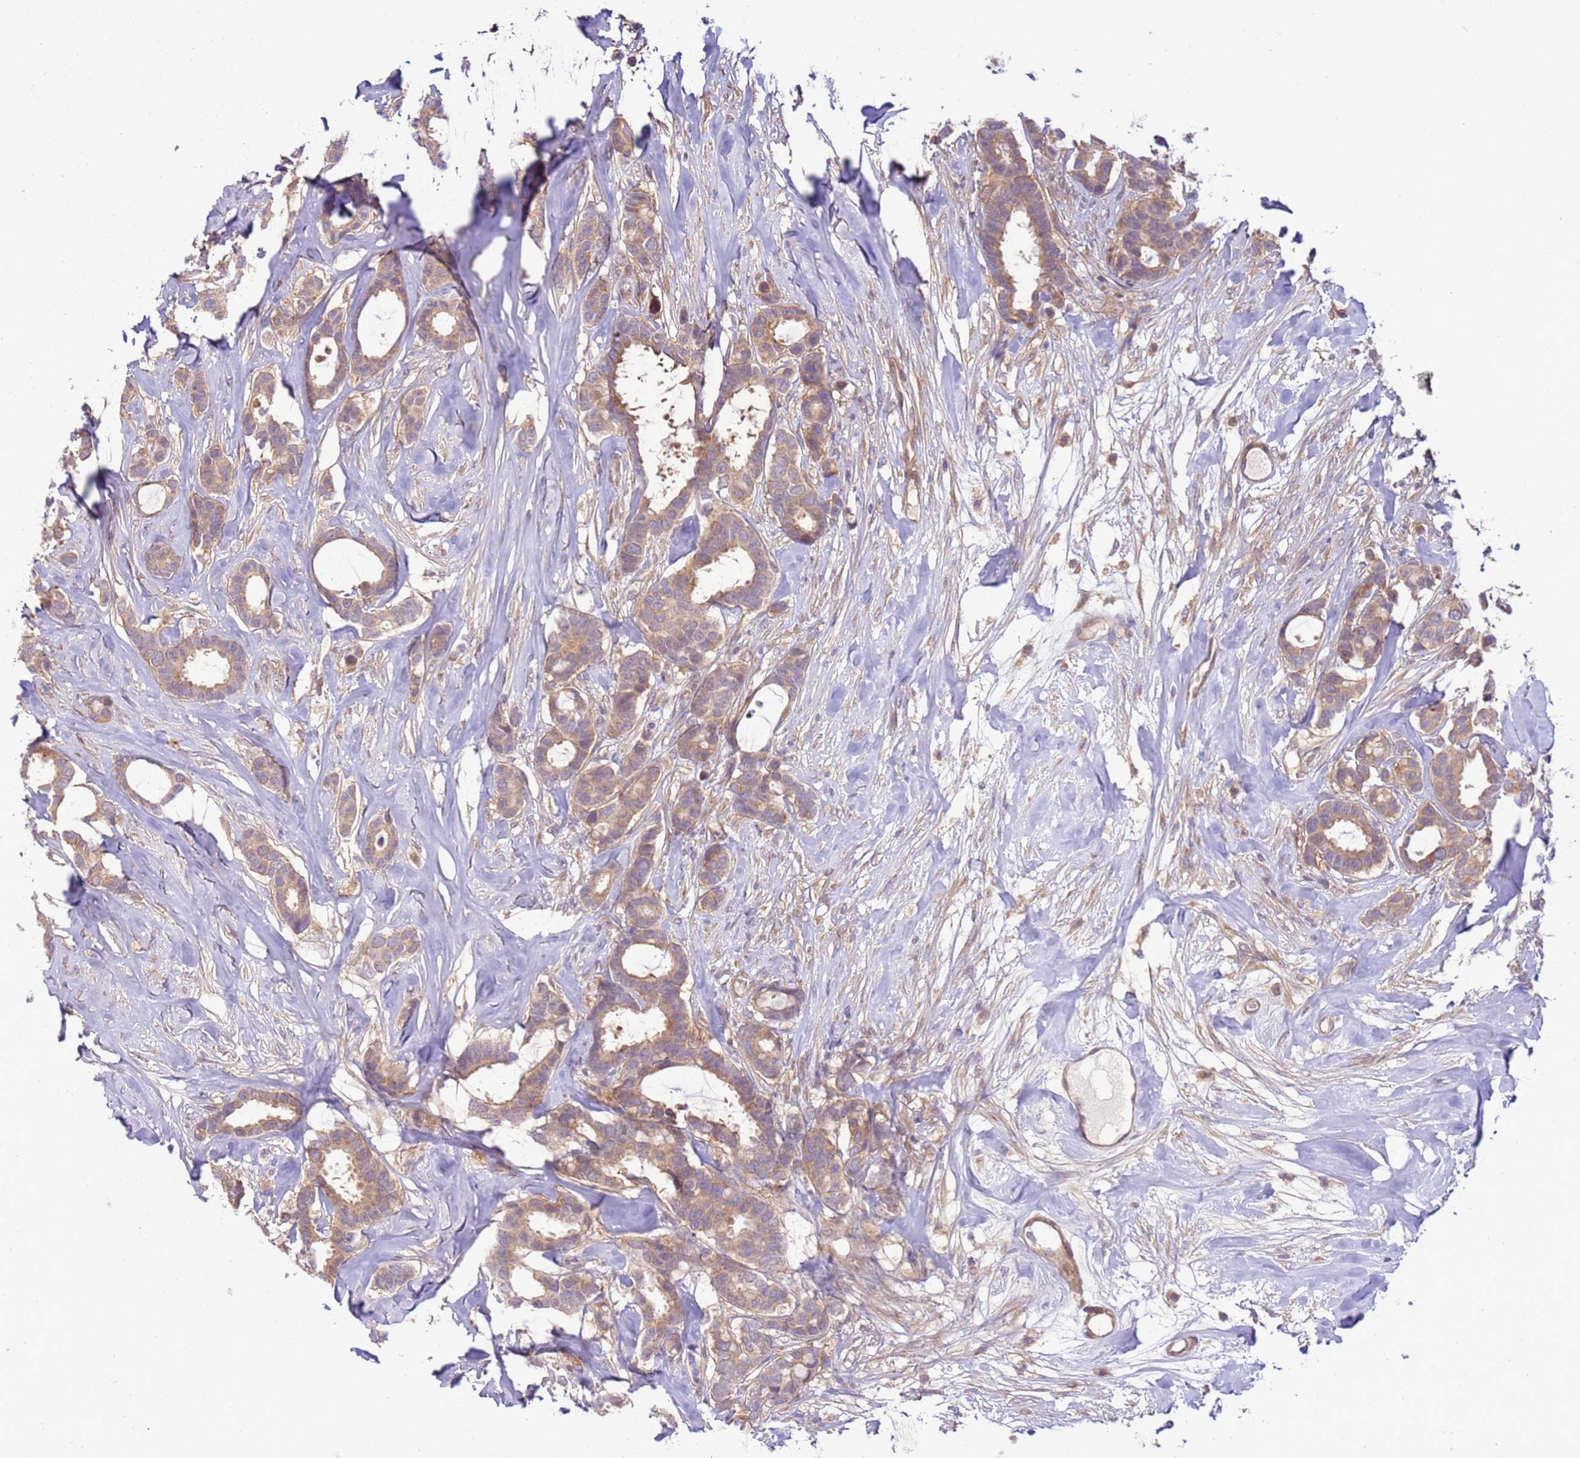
{"staining": {"intensity": "weak", "quantity": "25%-75%", "location": "cytoplasmic/membranous"}, "tissue": "breast cancer", "cell_type": "Tumor cells", "image_type": "cancer", "snomed": [{"axis": "morphology", "description": "Duct carcinoma"}, {"axis": "topography", "description": "Breast"}], "caption": "Breast cancer stained with DAB IHC displays low levels of weak cytoplasmic/membranous expression in approximately 25%-75% of tumor cells.", "gene": "SCARA3", "patient": {"sex": "female", "age": 87}}